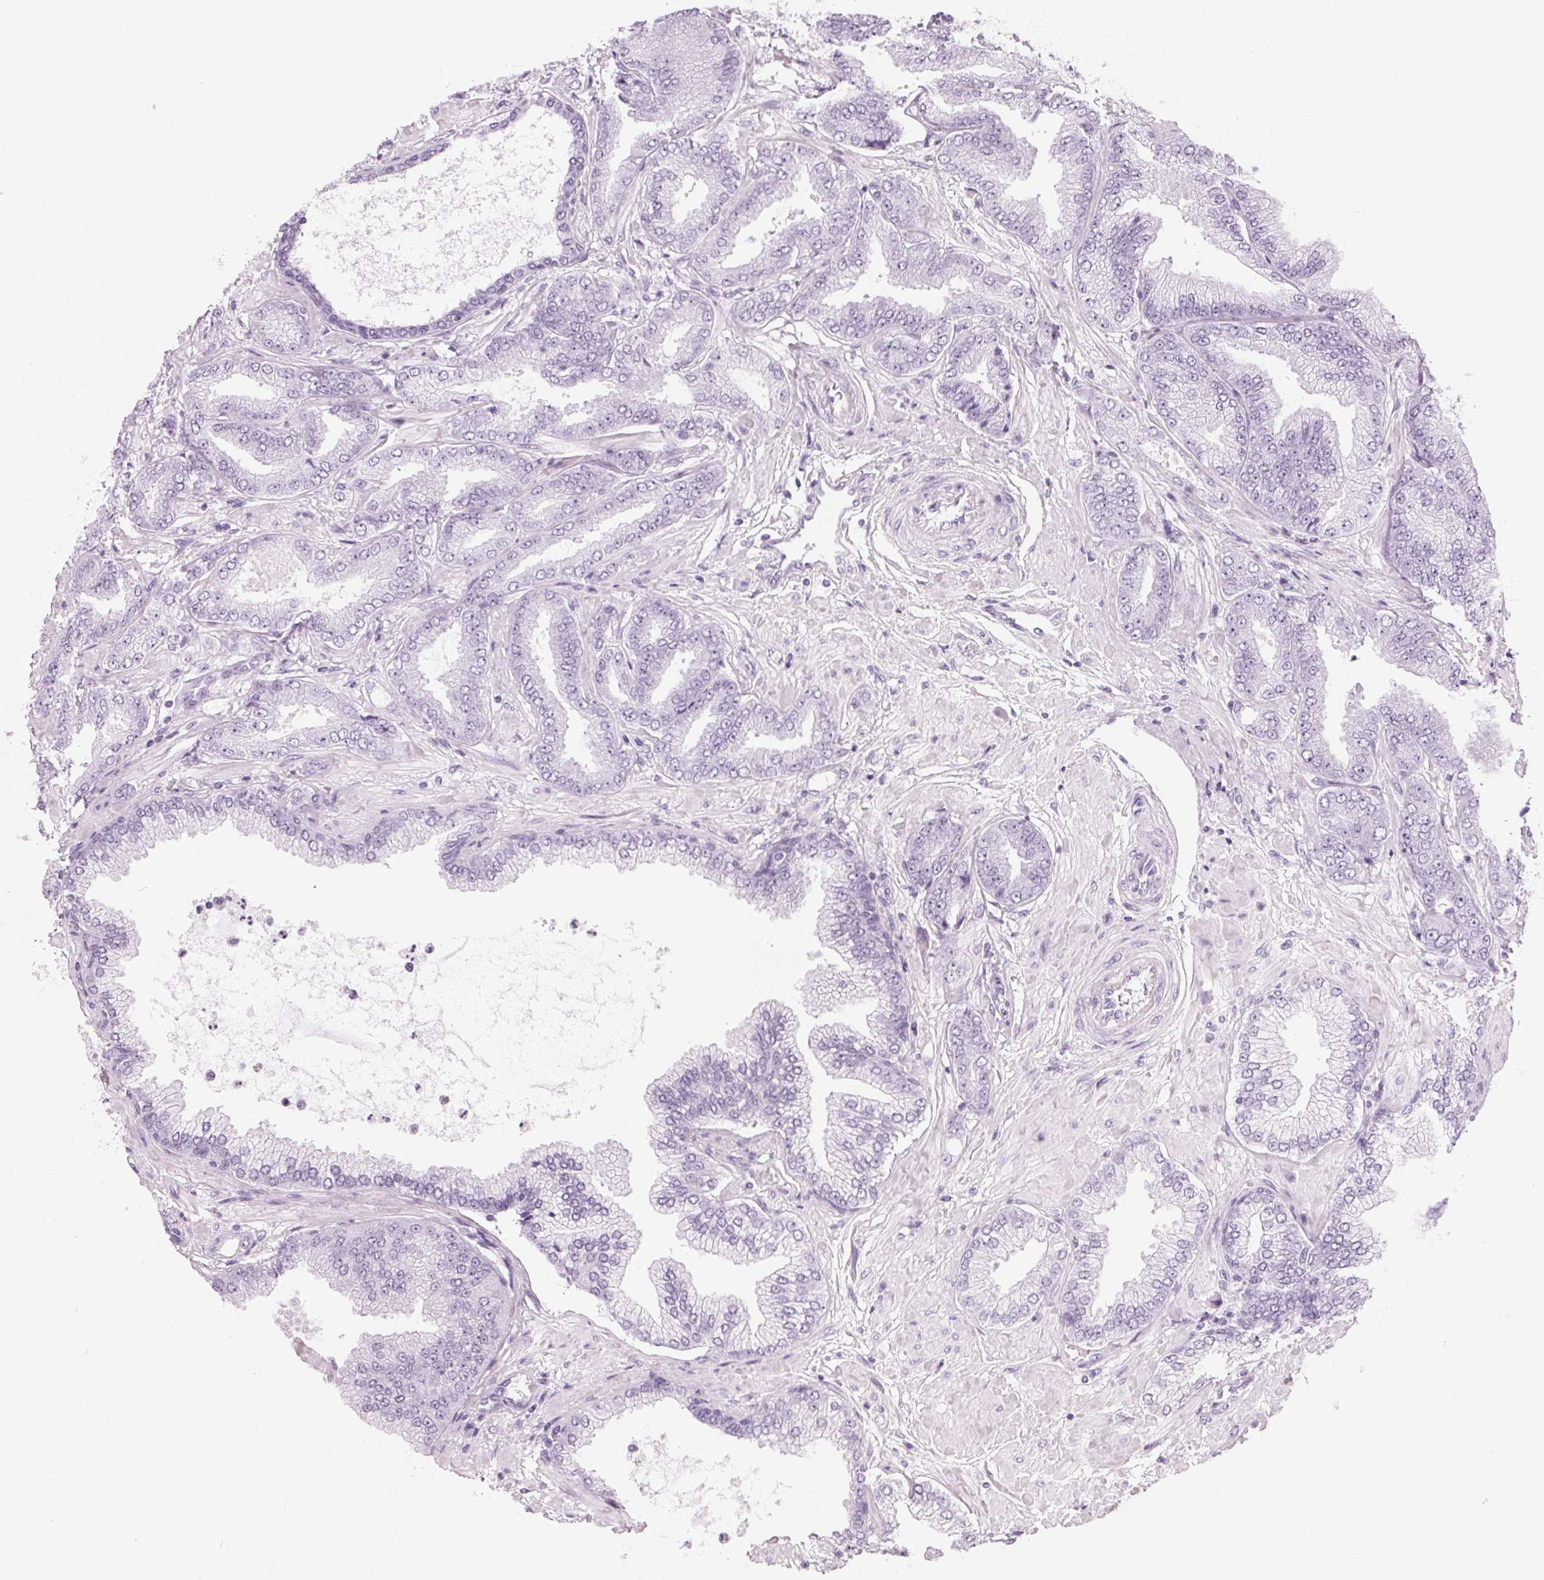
{"staining": {"intensity": "negative", "quantity": "none", "location": "none"}, "tissue": "prostate cancer", "cell_type": "Tumor cells", "image_type": "cancer", "snomed": [{"axis": "morphology", "description": "Adenocarcinoma, Low grade"}, {"axis": "topography", "description": "Prostate"}], "caption": "Human adenocarcinoma (low-grade) (prostate) stained for a protein using IHC reveals no expression in tumor cells.", "gene": "DNTTIP2", "patient": {"sex": "male", "age": 55}}